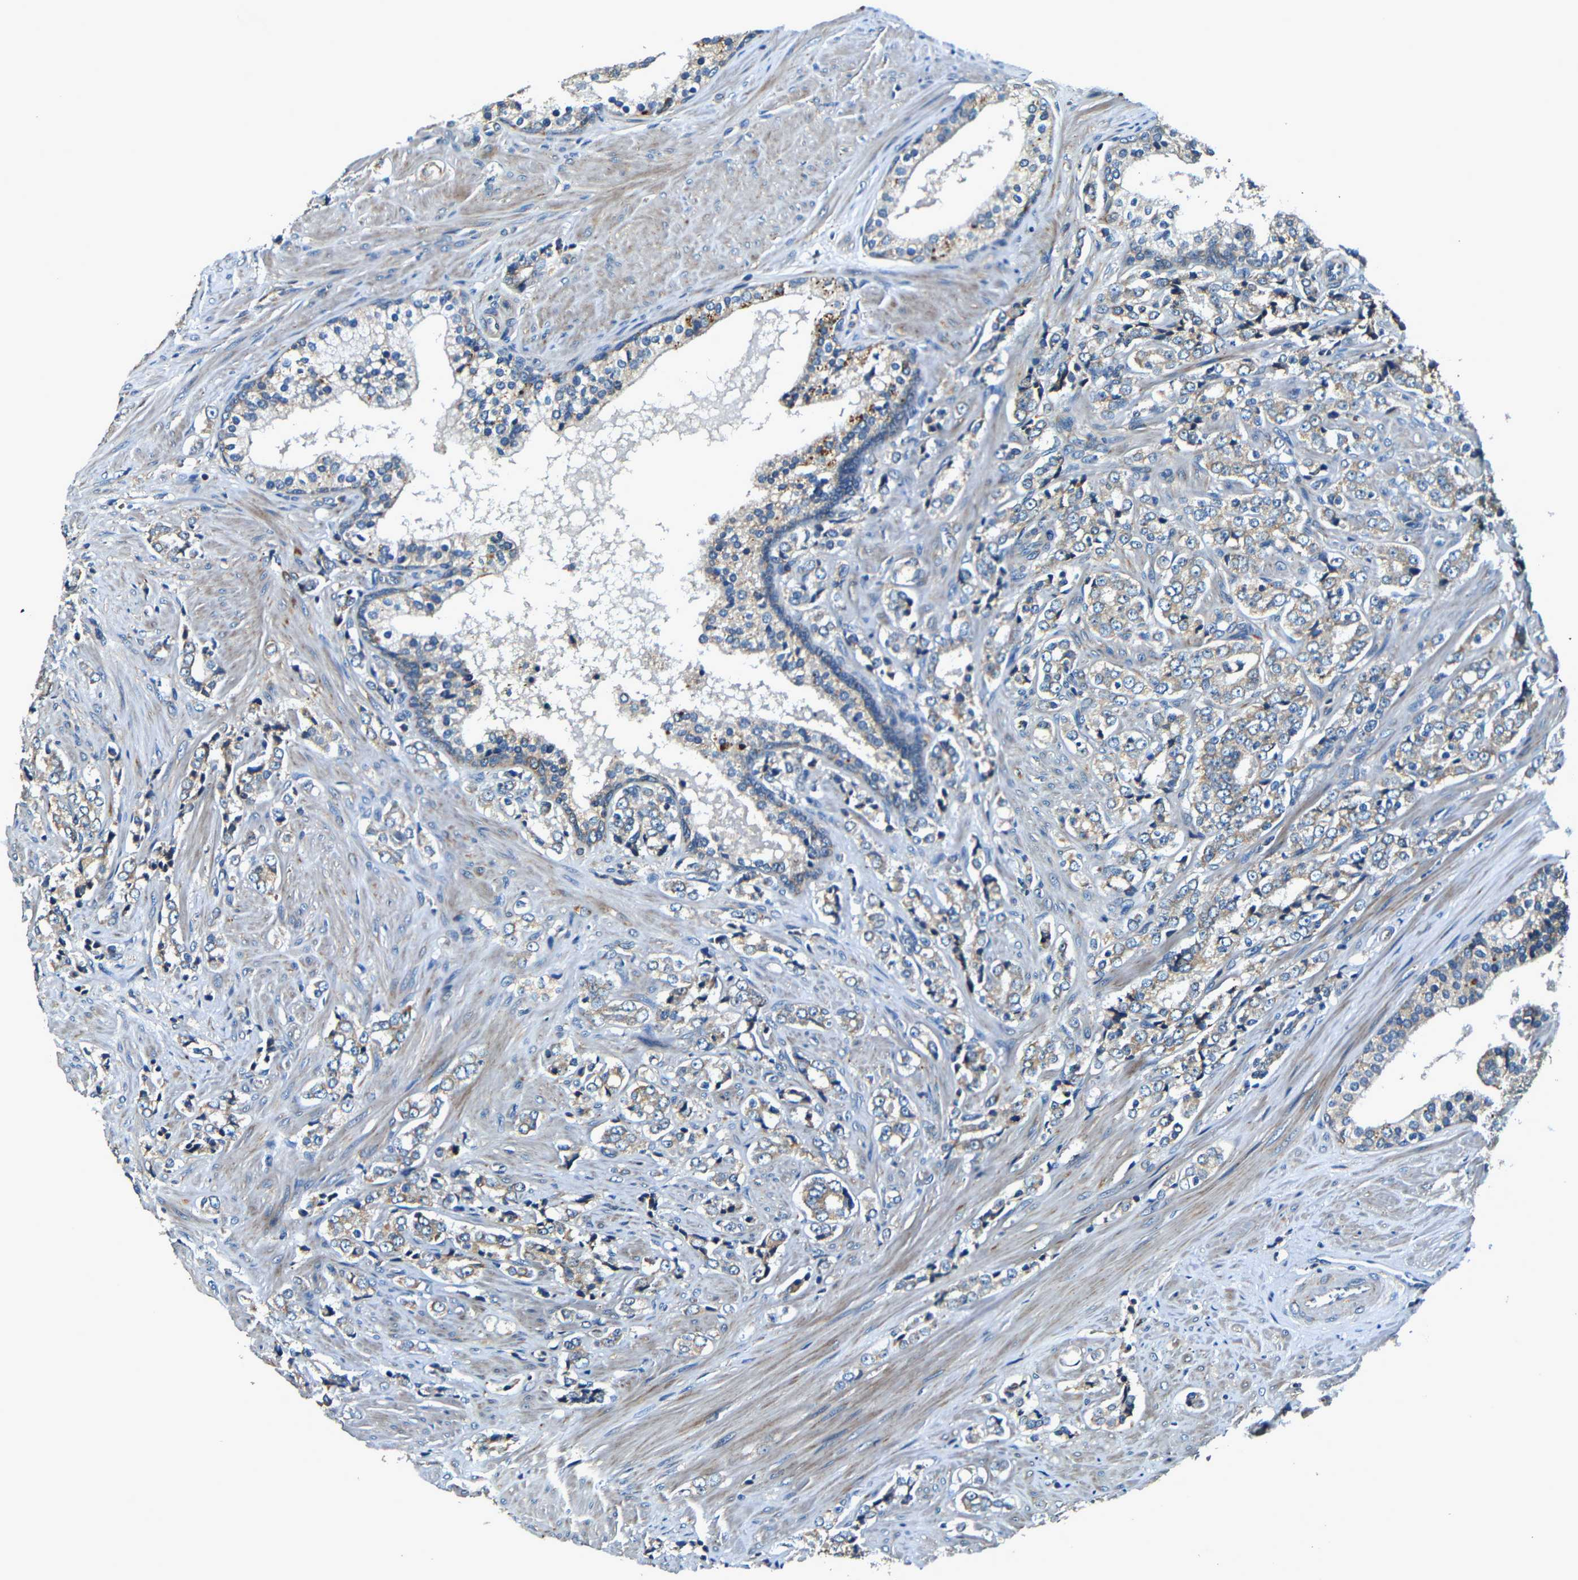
{"staining": {"intensity": "weak", "quantity": ">75%", "location": "cytoplasmic/membranous"}, "tissue": "prostate cancer", "cell_type": "Tumor cells", "image_type": "cancer", "snomed": [{"axis": "morphology", "description": "Adenocarcinoma, Low grade"}, {"axis": "topography", "description": "Prostate"}], "caption": "The image exhibits a brown stain indicating the presence of a protein in the cytoplasmic/membranous of tumor cells in prostate cancer (adenocarcinoma (low-grade)).", "gene": "MTX1", "patient": {"sex": "male", "age": 60}}